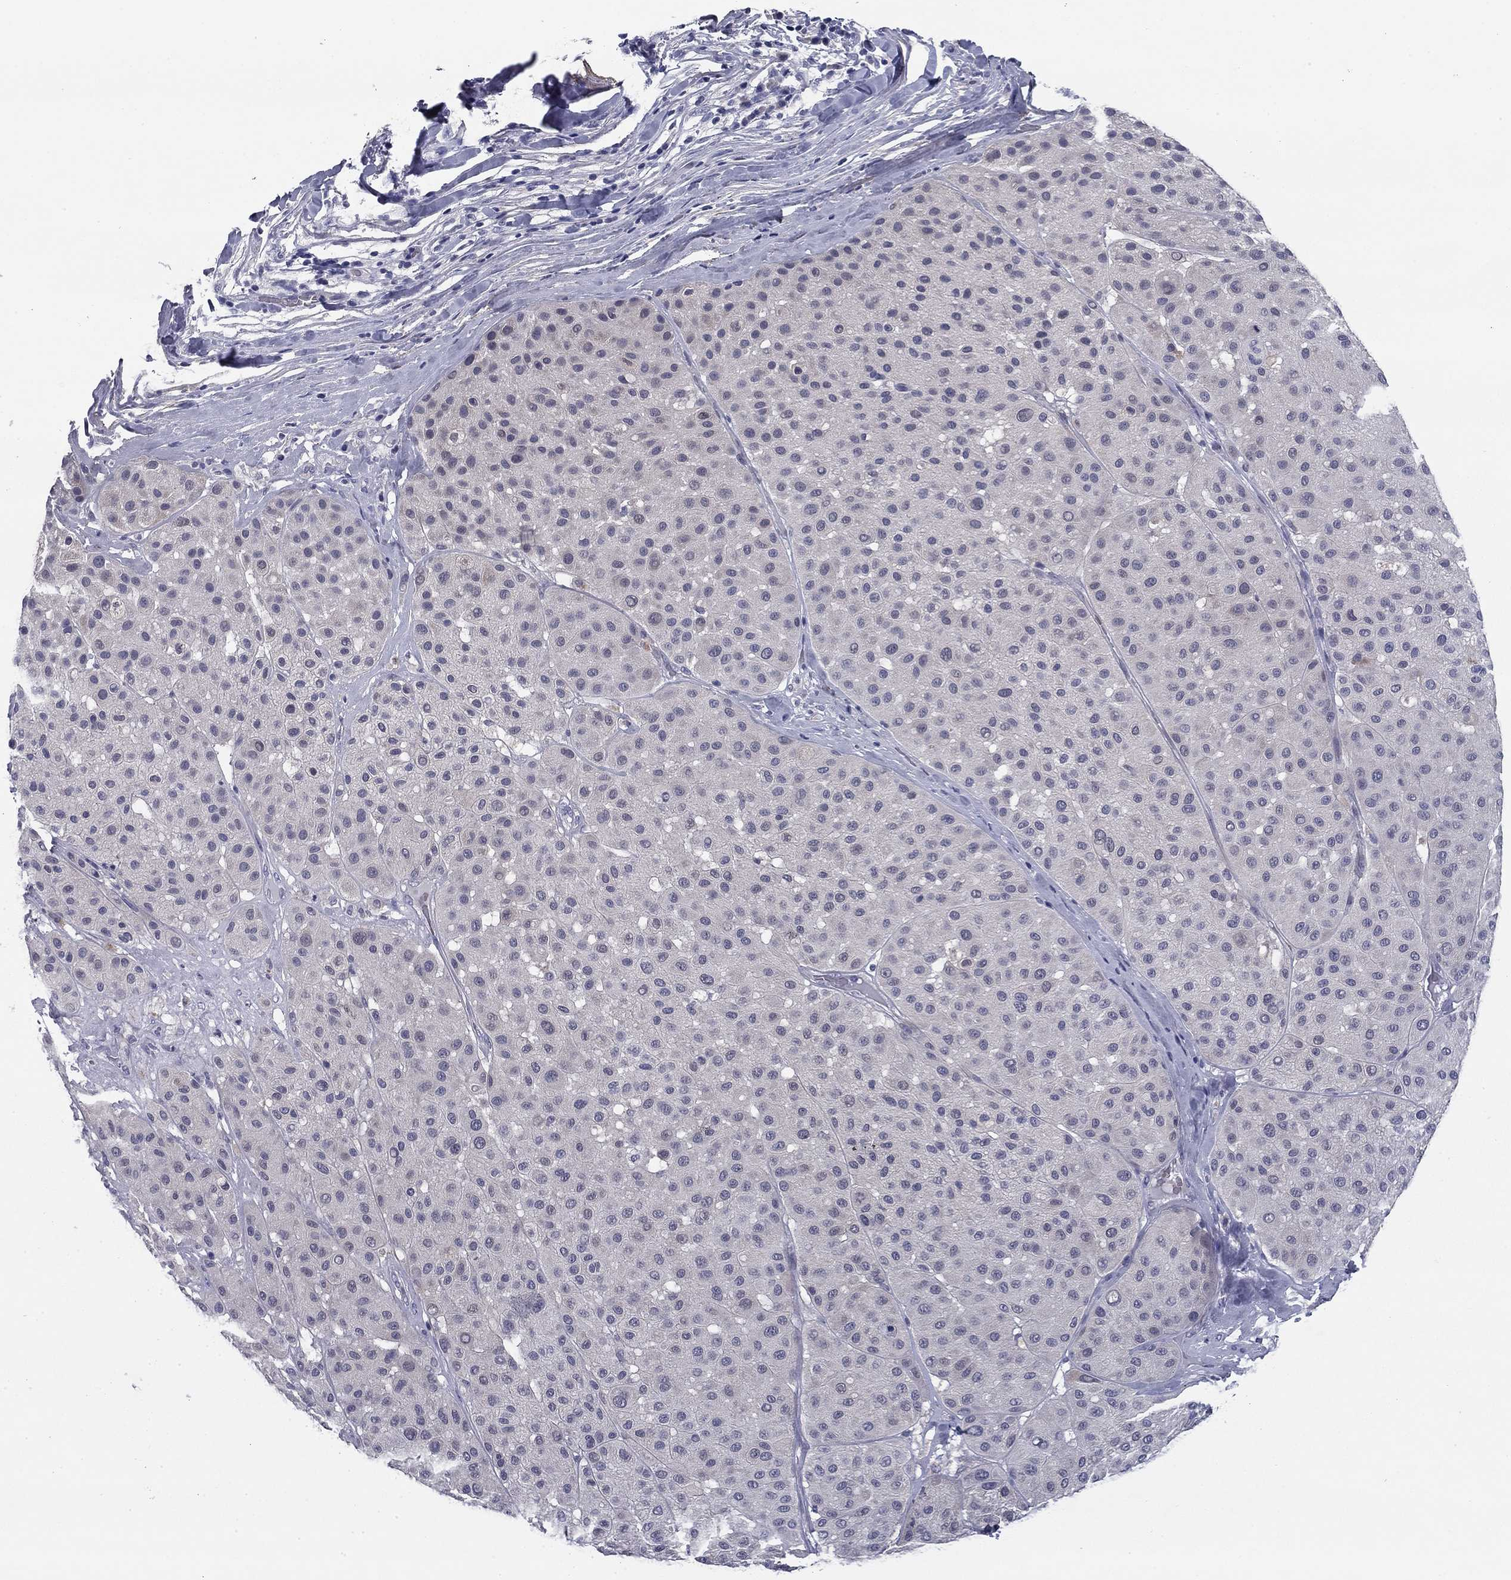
{"staining": {"intensity": "negative", "quantity": "none", "location": "none"}, "tissue": "melanoma", "cell_type": "Tumor cells", "image_type": "cancer", "snomed": [{"axis": "morphology", "description": "Malignant melanoma, Metastatic site"}, {"axis": "topography", "description": "Smooth muscle"}], "caption": "This is a photomicrograph of immunohistochemistry staining of melanoma, which shows no staining in tumor cells. The staining is performed using DAB (3,3'-diaminobenzidine) brown chromogen with nuclei counter-stained in using hematoxylin.", "gene": "REXO5", "patient": {"sex": "male", "age": 41}}